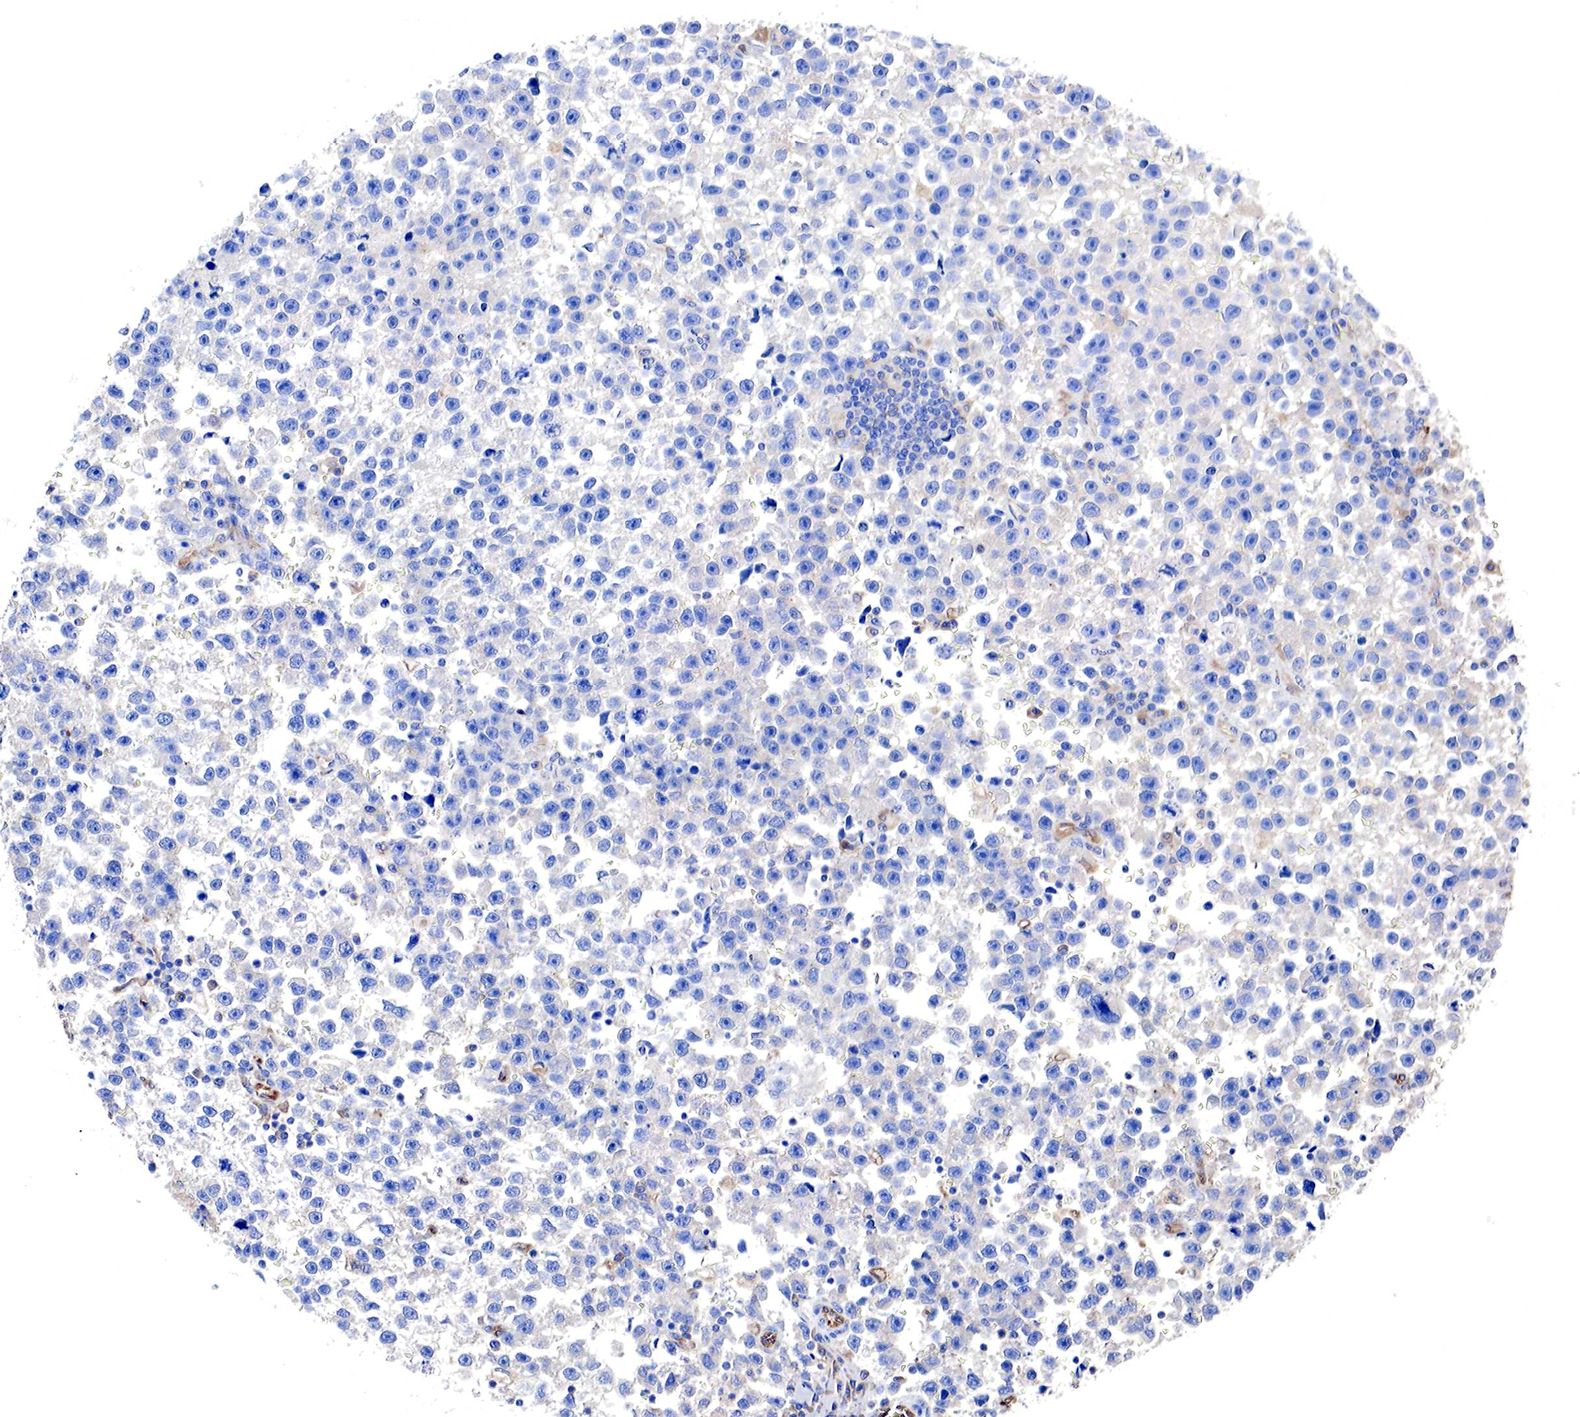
{"staining": {"intensity": "negative", "quantity": "none", "location": "none"}, "tissue": "testis cancer", "cell_type": "Tumor cells", "image_type": "cancer", "snomed": [{"axis": "morphology", "description": "Seminoma, NOS"}, {"axis": "topography", "description": "Testis"}], "caption": "Immunohistochemical staining of testis seminoma reveals no significant staining in tumor cells.", "gene": "RDX", "patient": {"sex": "male", "age": 33}}